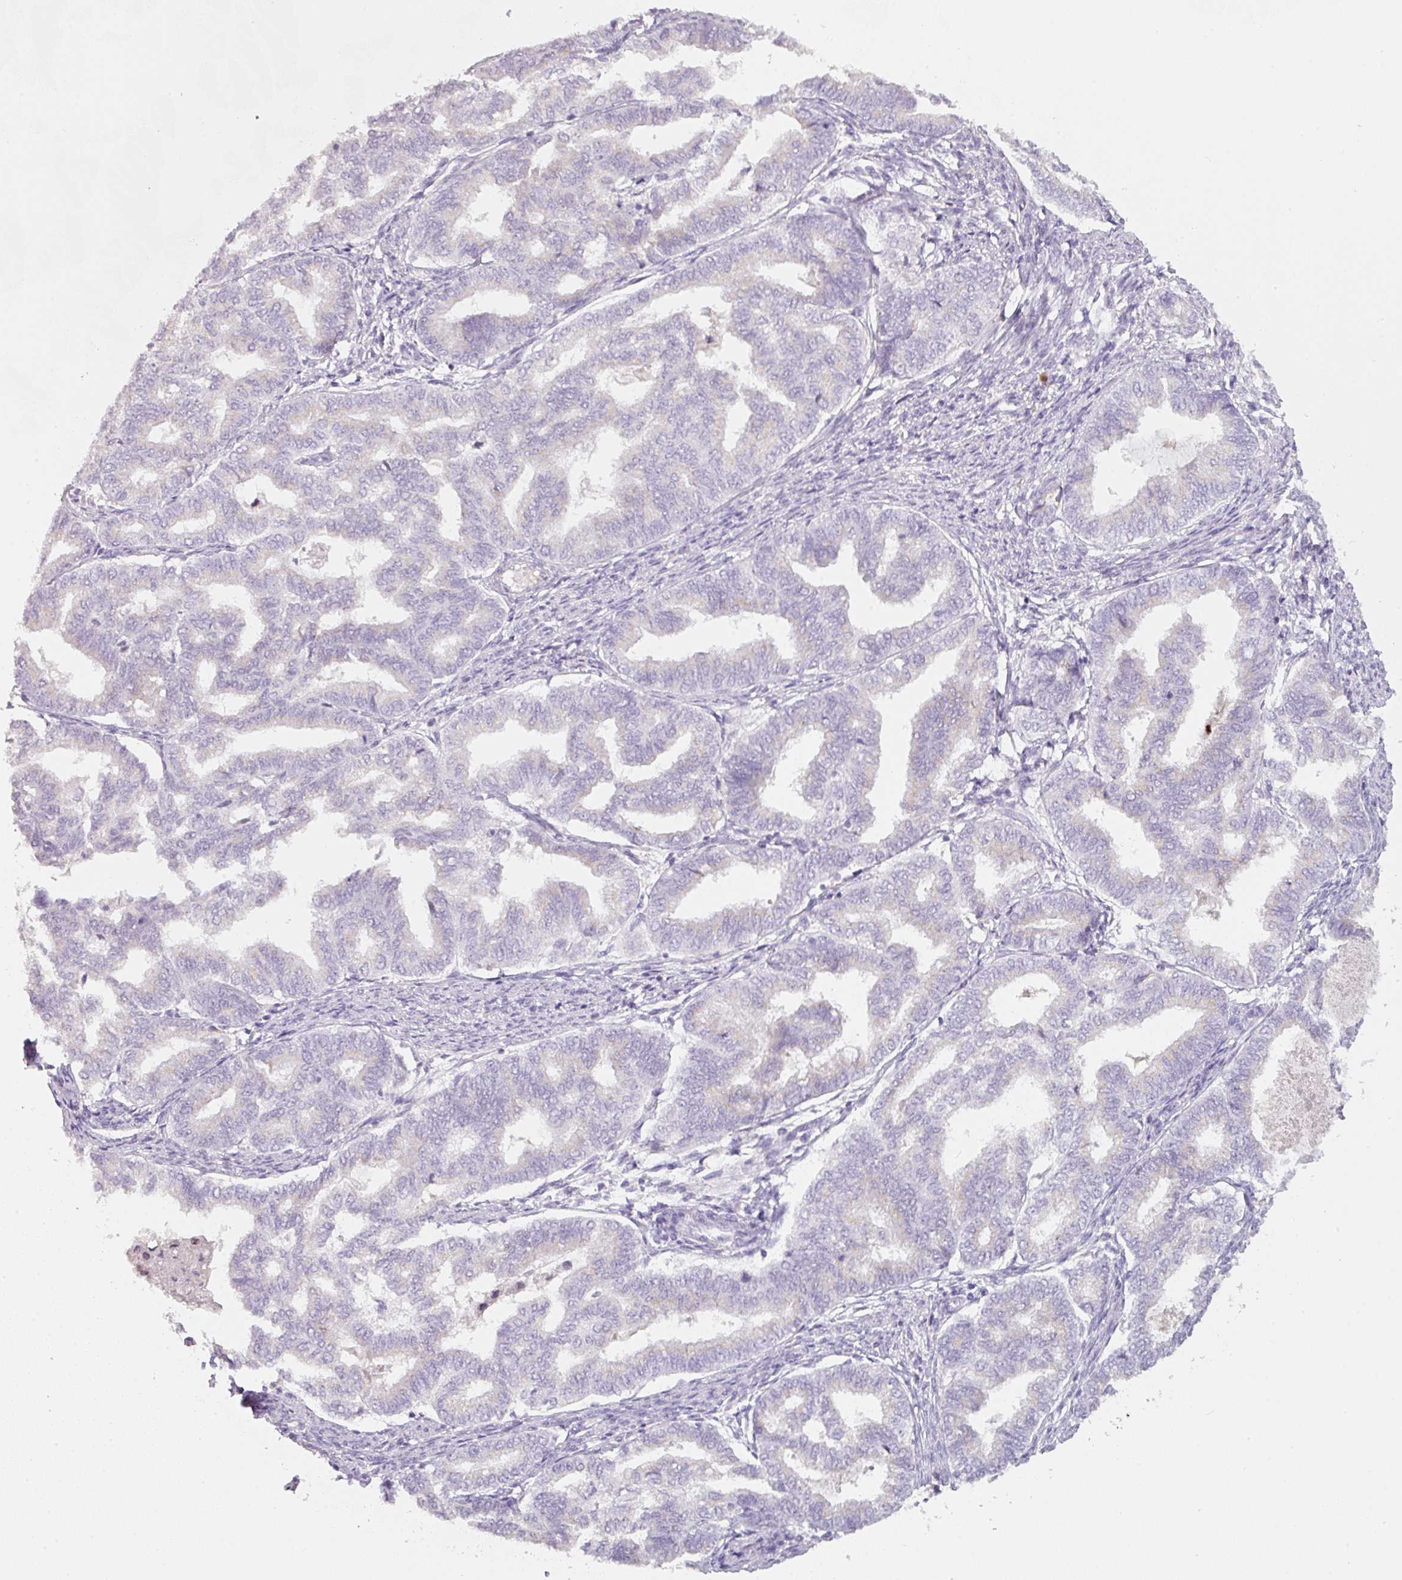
{"staining": {"intensity": "negative", "quantity": "none", "location": "none"}, "tissue": "endometrial cancer", "cell_type": "Tumor cells", "image_type": "cancer", "snomed": [{"axis": "morphology", "description": "Adenocarcinoma, NOS"}, {"axis": "topography", "description": "Endometrium"}], "caption": "Immunohistochemistry image of neoplastic tissue: human endometrial cancer stained with DAB (3,3'-diaminobenzidine) displays no significant protein positivity in tumor cells. Brightfield microscopy of immunohistochemistry stained with DAB (brown) and hematoxylin (blue), captured at high magnification.", "gene": "ENSG00000206549", "patient": {"sex": "female", "age": 79}}